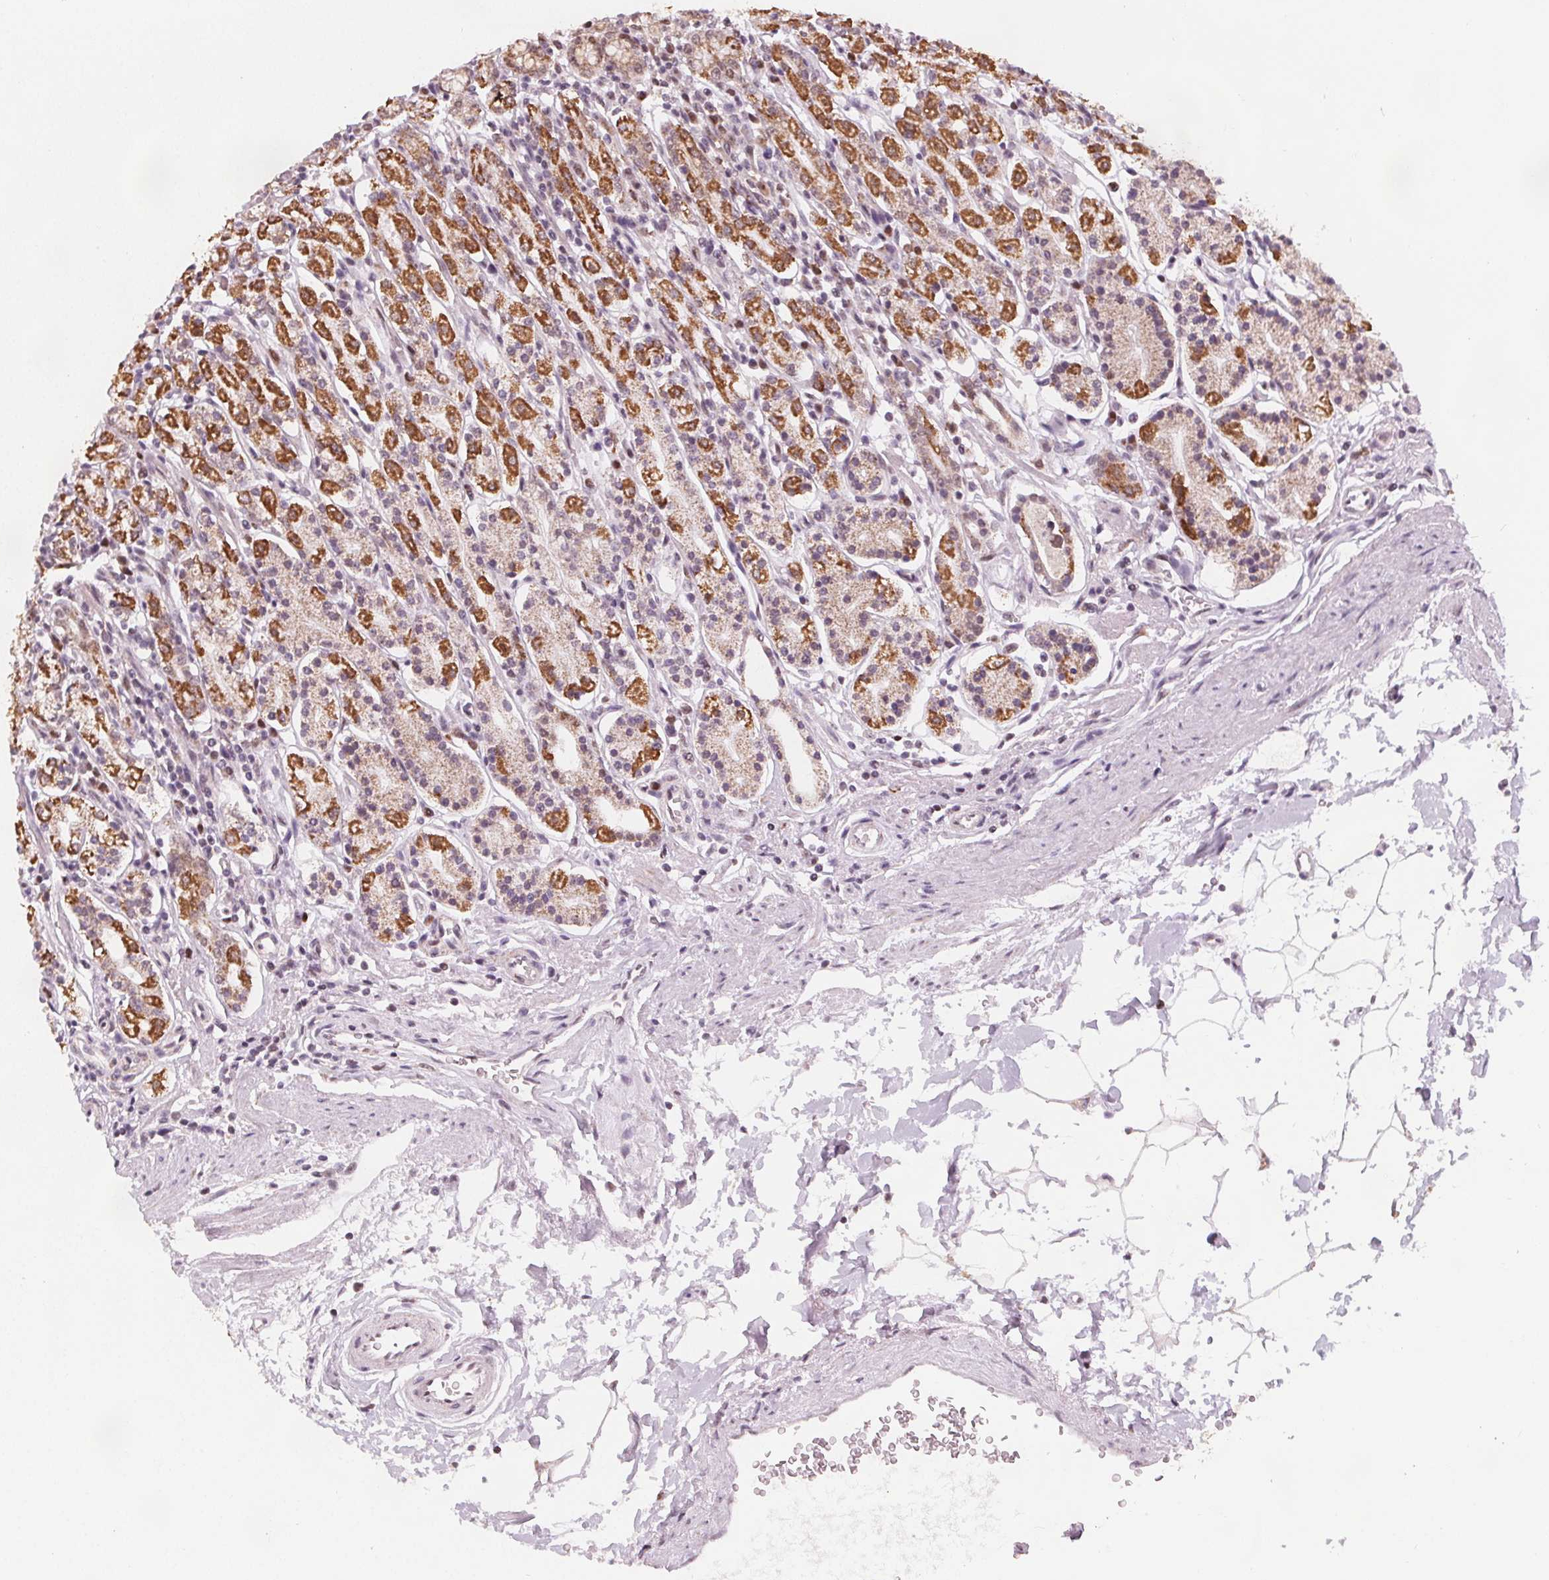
{"staining": {"intensity": "moderate", "quantity": "25%-75%", "location": "cytoplasmic/membranous,nuclear"}, "tissue": "stomach", "cell_type": "Glandular cells", "image_type": "normal", "snomed": [{"axis": "morphology", "description": "Normal tissue, NOS"}, {"axis": "topography", "description": "Stomach, upper"}, {"axis": "topography", "description": "Stomach"}], "caption": "Glandular cells demonstrate medium levels of moderate cytoplasmic/membranous,nuclear positivity in about 25%-75% of cells in benign stomach.", "gene": "DPM2", "patient": {"sex": "male", "age": 62}}